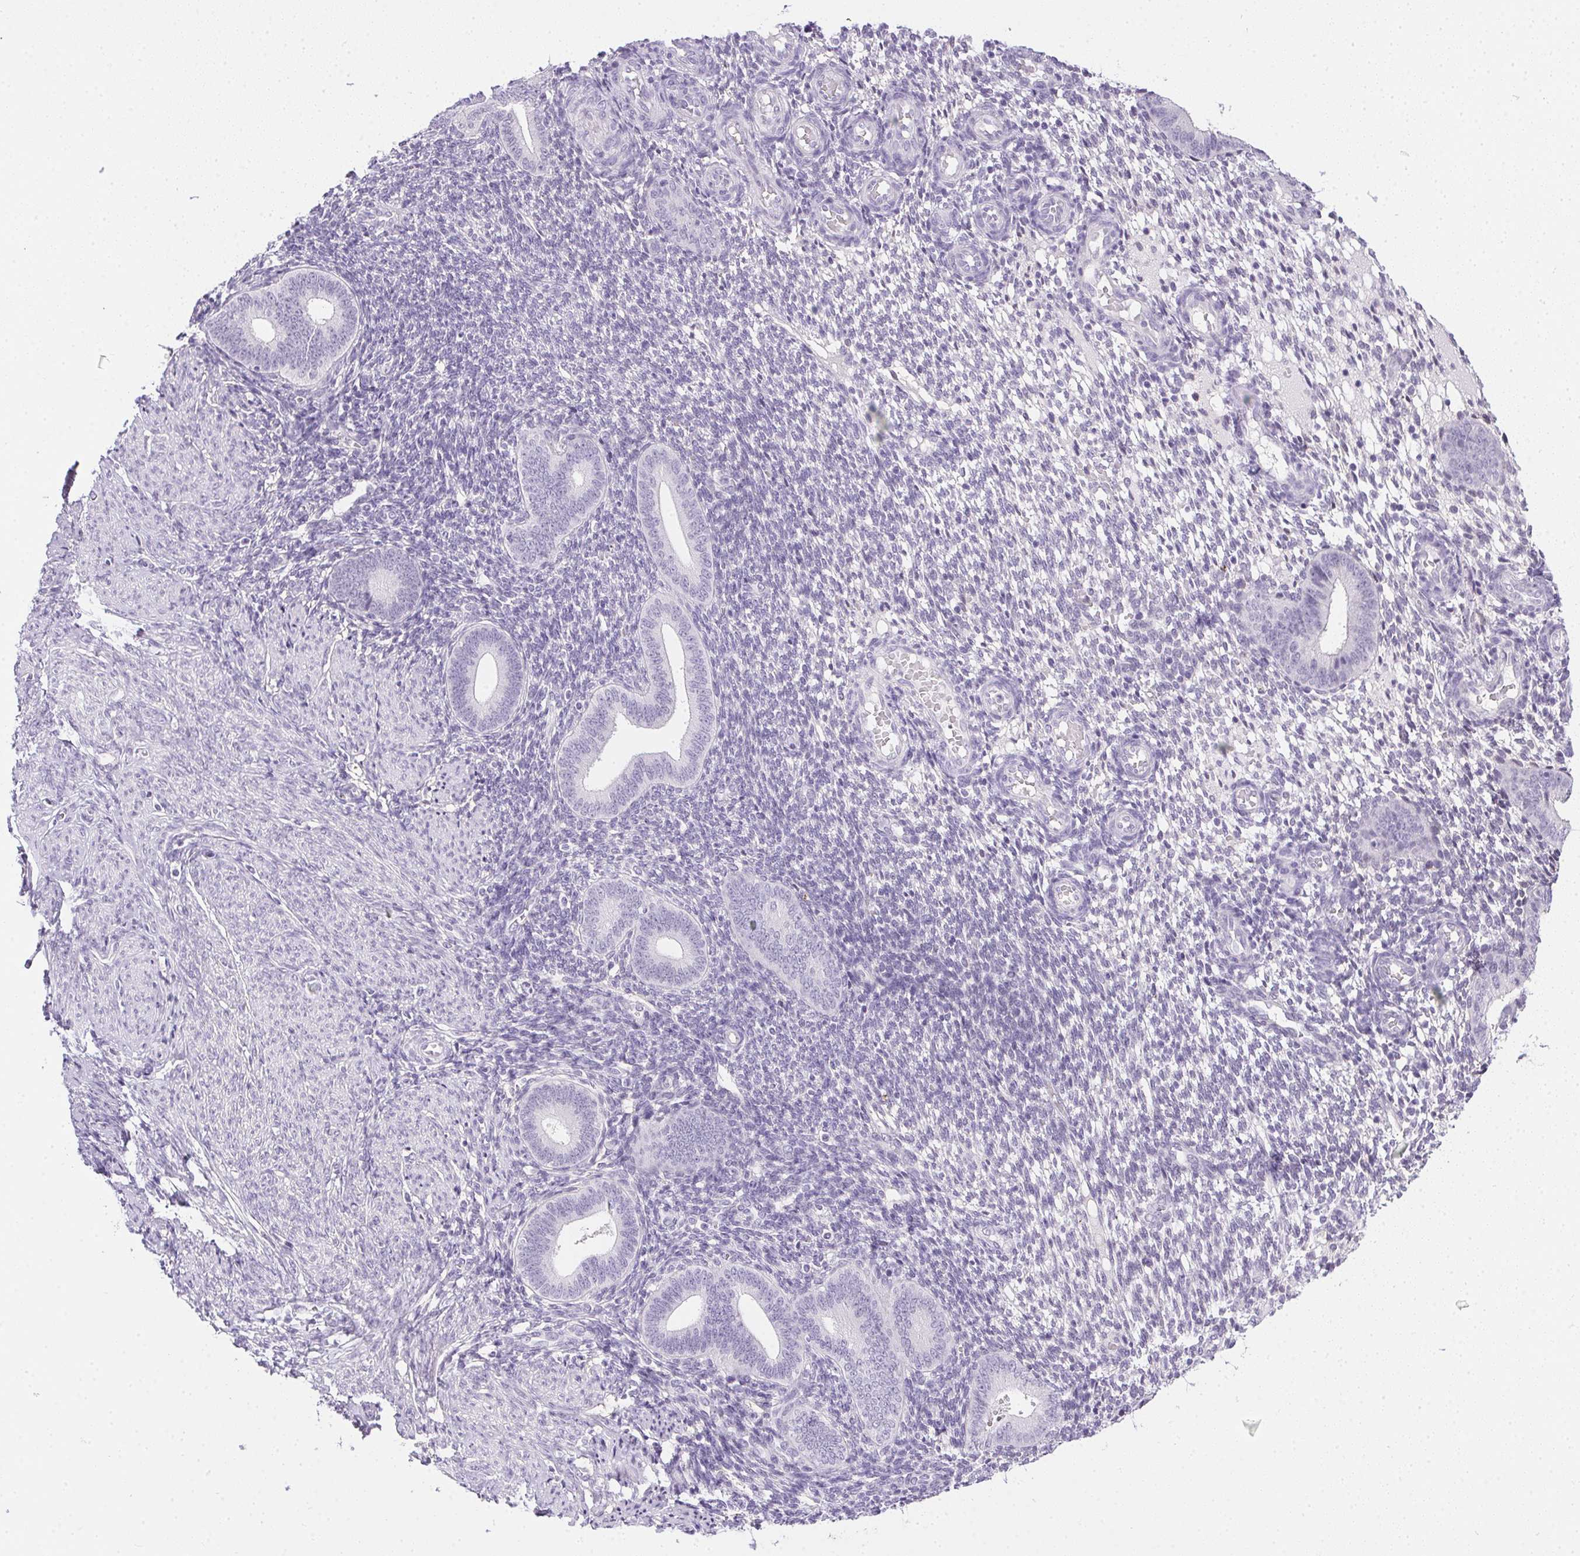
{"staining": {"intensity": "negative", "quantity": "none", "location": "none"}, "tissue": "endometrium", "cell_type": "Cells in endometrial stroma", "image_type": "normal", "snomed": [{"axis": "morphology", "description": "Normal tissue, NOS"}, {"axis": "topography", "description": "Endometrium"}], "caption": "High magnification brightfield microscopy of benign endometrium stained with DAB (3,3'-diaminobenzidine) (brown) and counterstained with hematoxylin (blue): cells in endometrial stroma show no significant staining.", "gene": "PRL", "patient": {"sex": "female", "age": 40}}